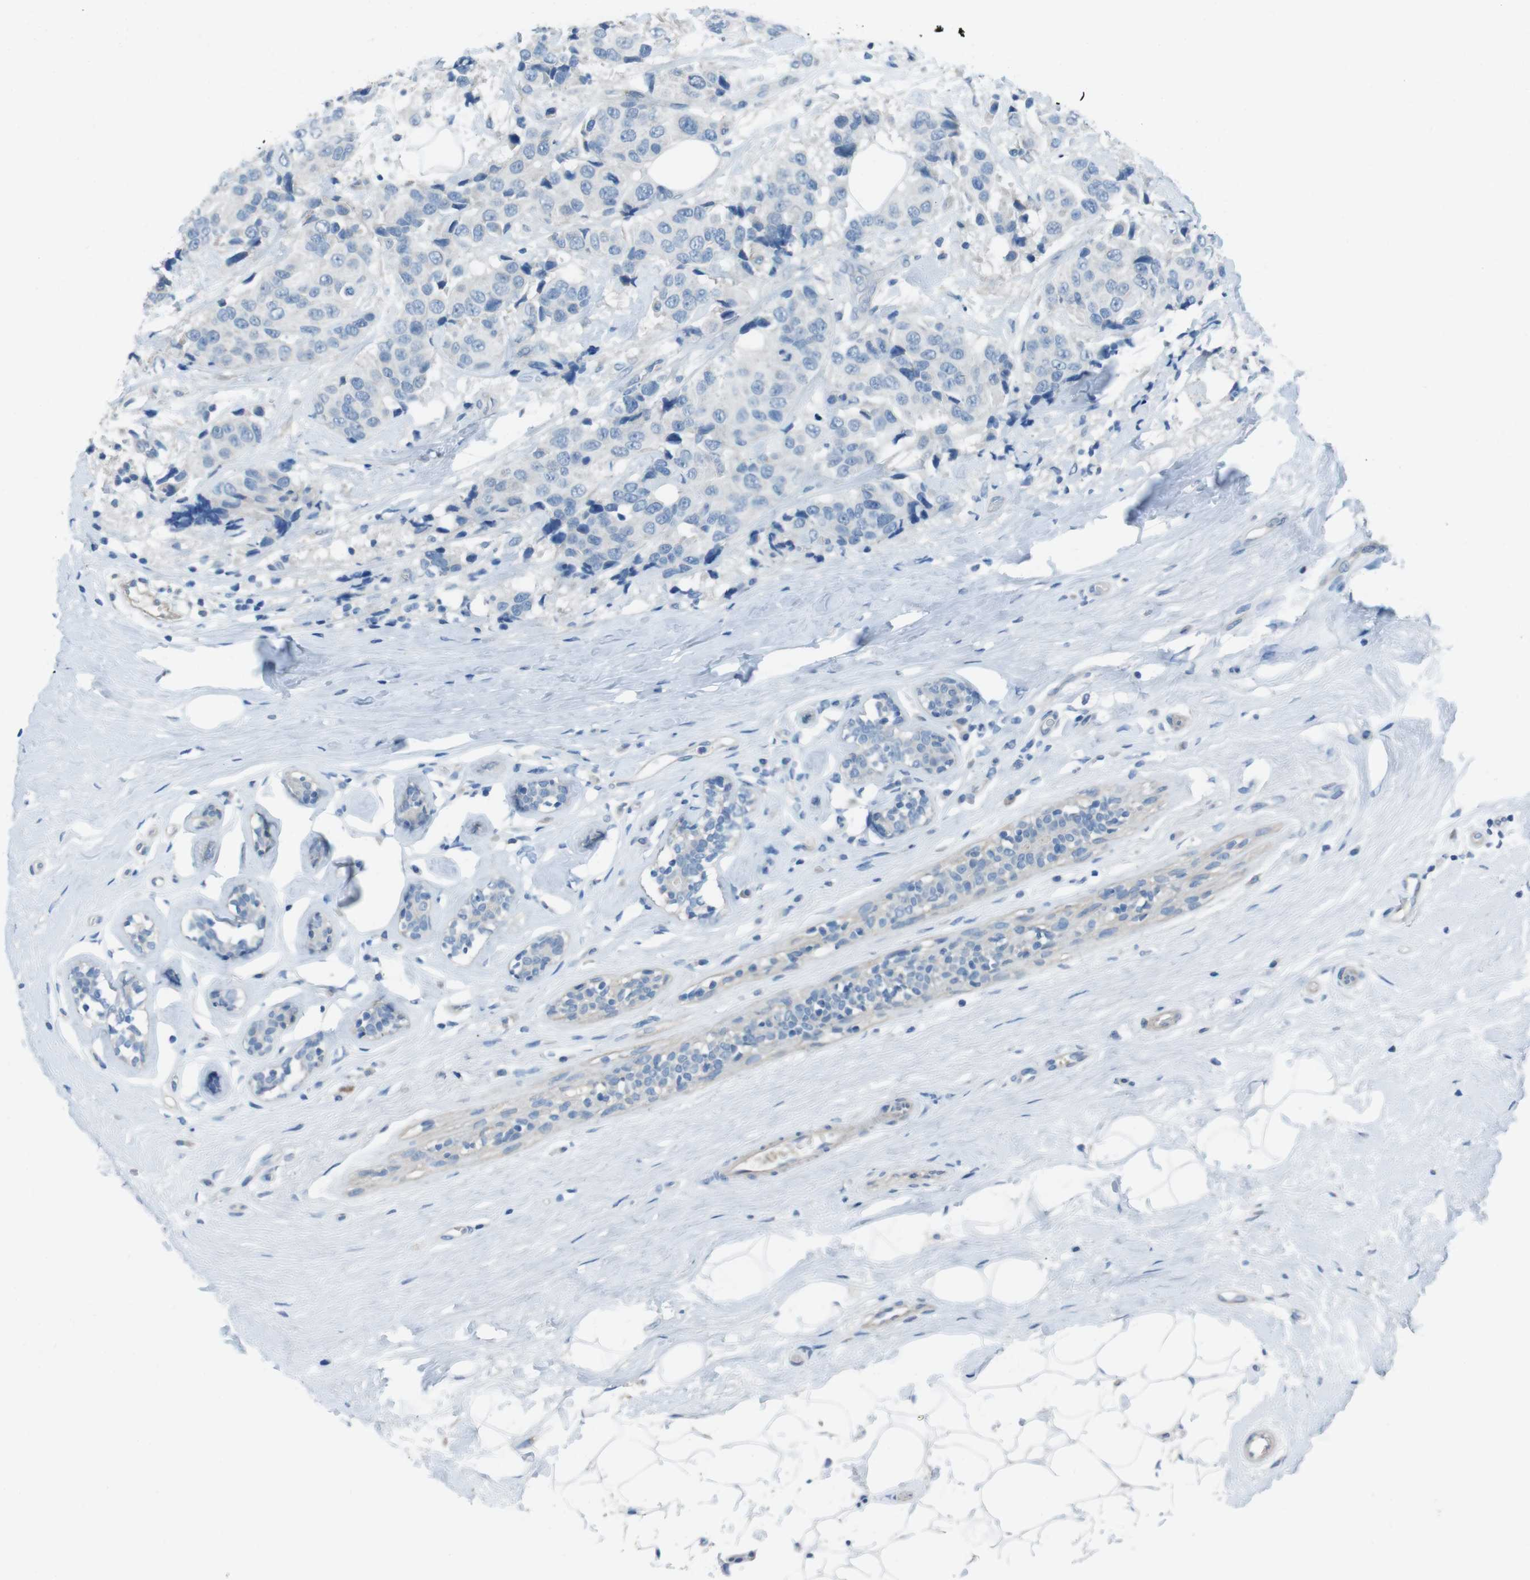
{"staining": {"intensity": "negative", "quantity": "none", "location": "none"}, "tissue": "breast cancer", "cell_type": "Tumor cells", "image_type": "cancer", "snomed": [{"axis": "morphology", "description": "Normal tissue, NOS"}, {"axis": "morphology", "description": "Duct carcinoma"}, {"axis": "topography", "description": "Breast"}], "caption": "This is an immunohistochemistry (IHC) image of infiltrating ductal carcinoma (breast). There is no positivity in tumor cells.", "gene": "CYP2C8", "patient": {"sex": "female", "age": 39}}